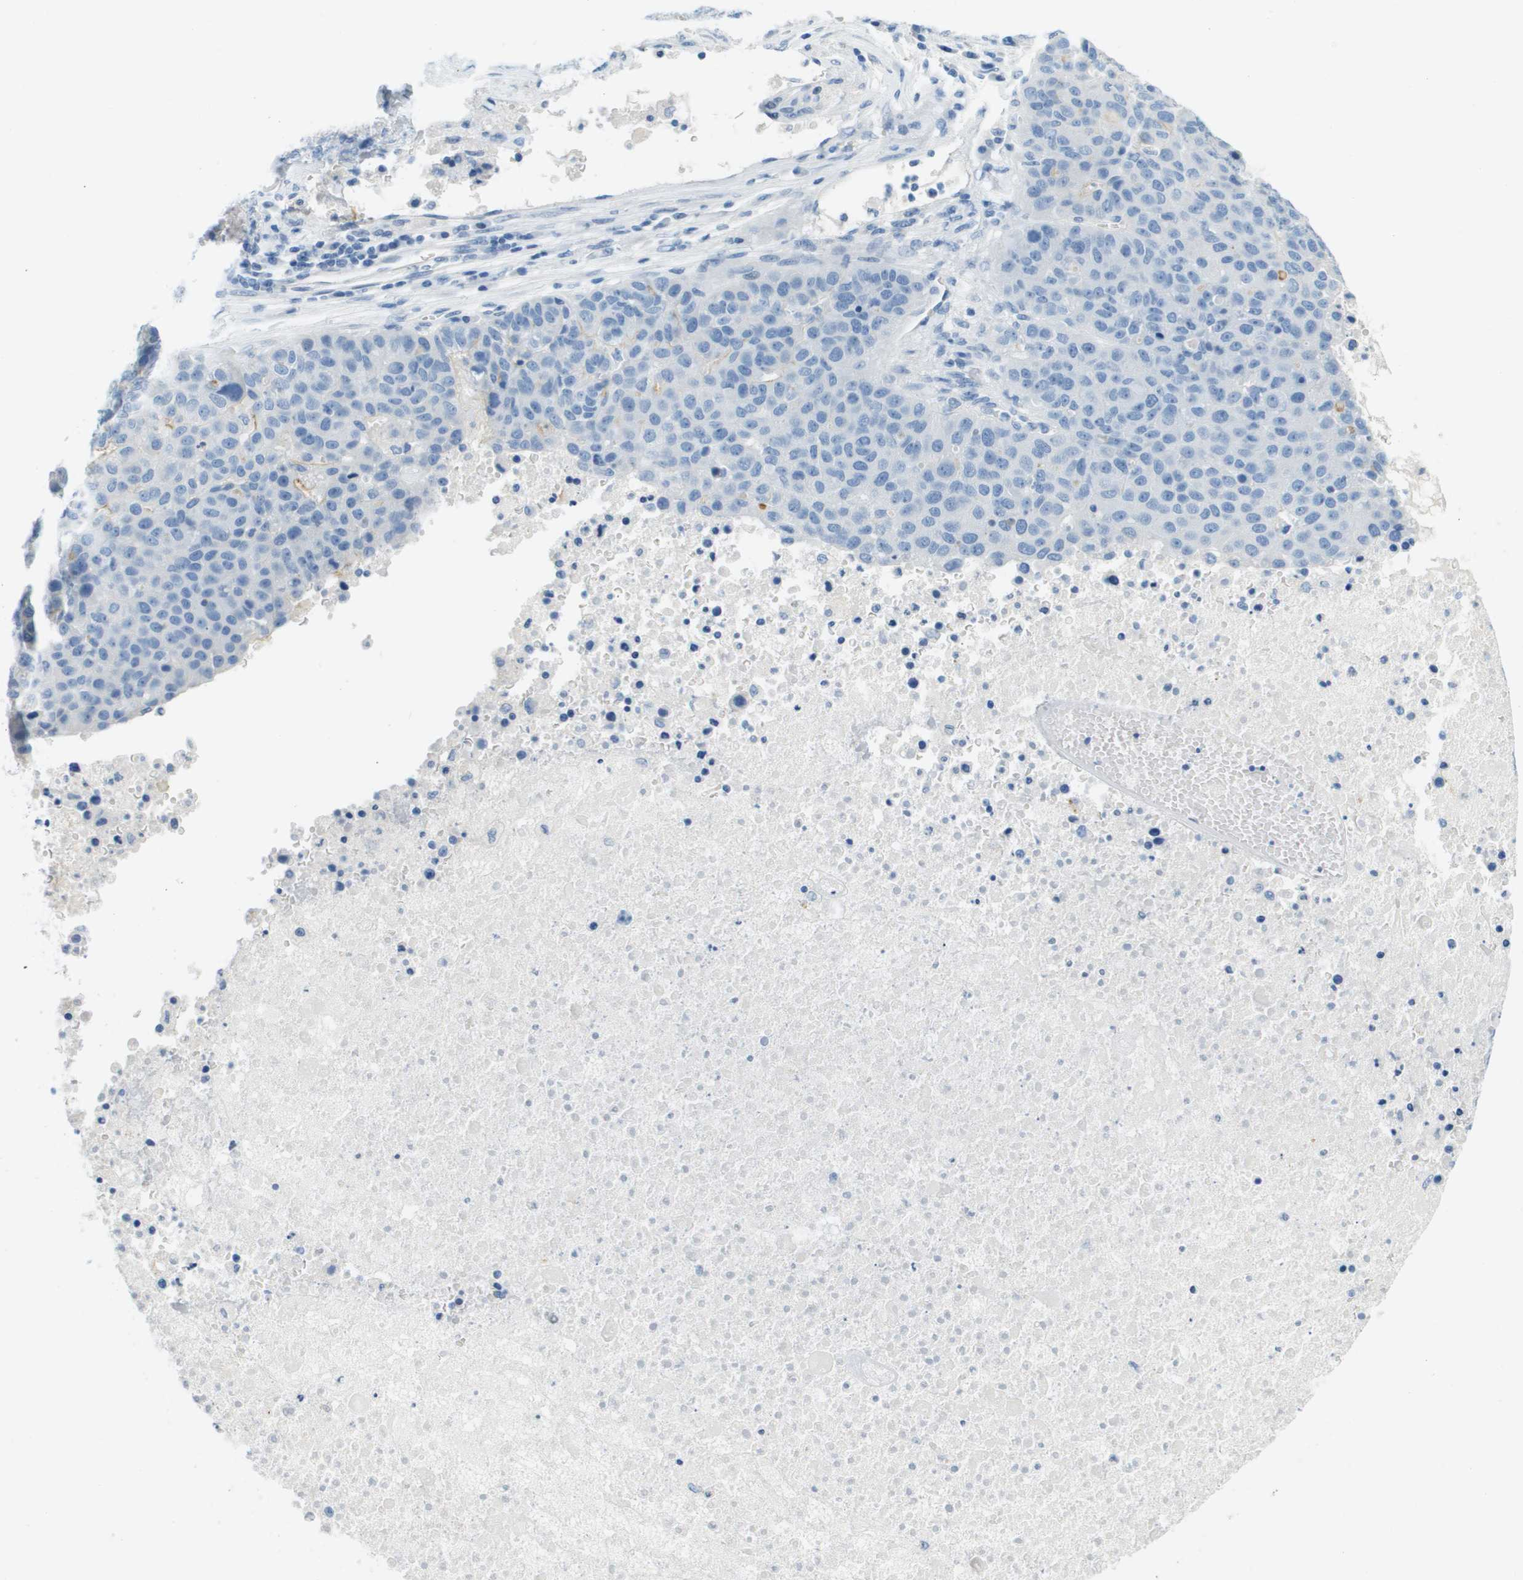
{"staining": {"intensity": "negative", "quantity": "none", "location": "none"}, "tissue": "pancreatic cancer", "cell_type": "Tumor cells", "image_type": "cancer", "snomed": [{"axis": "morphology", "description": "Adenocarcinoma, NOS"}, {"axis": "topography", "description": "Pancreas"}], "caption": "Human pancreatic cancer stained for a protein using immunohistochemistry displays no staining in tumor cells.", "gene": "CDHR2", "patient": {"sex": "female", "age": 61}}